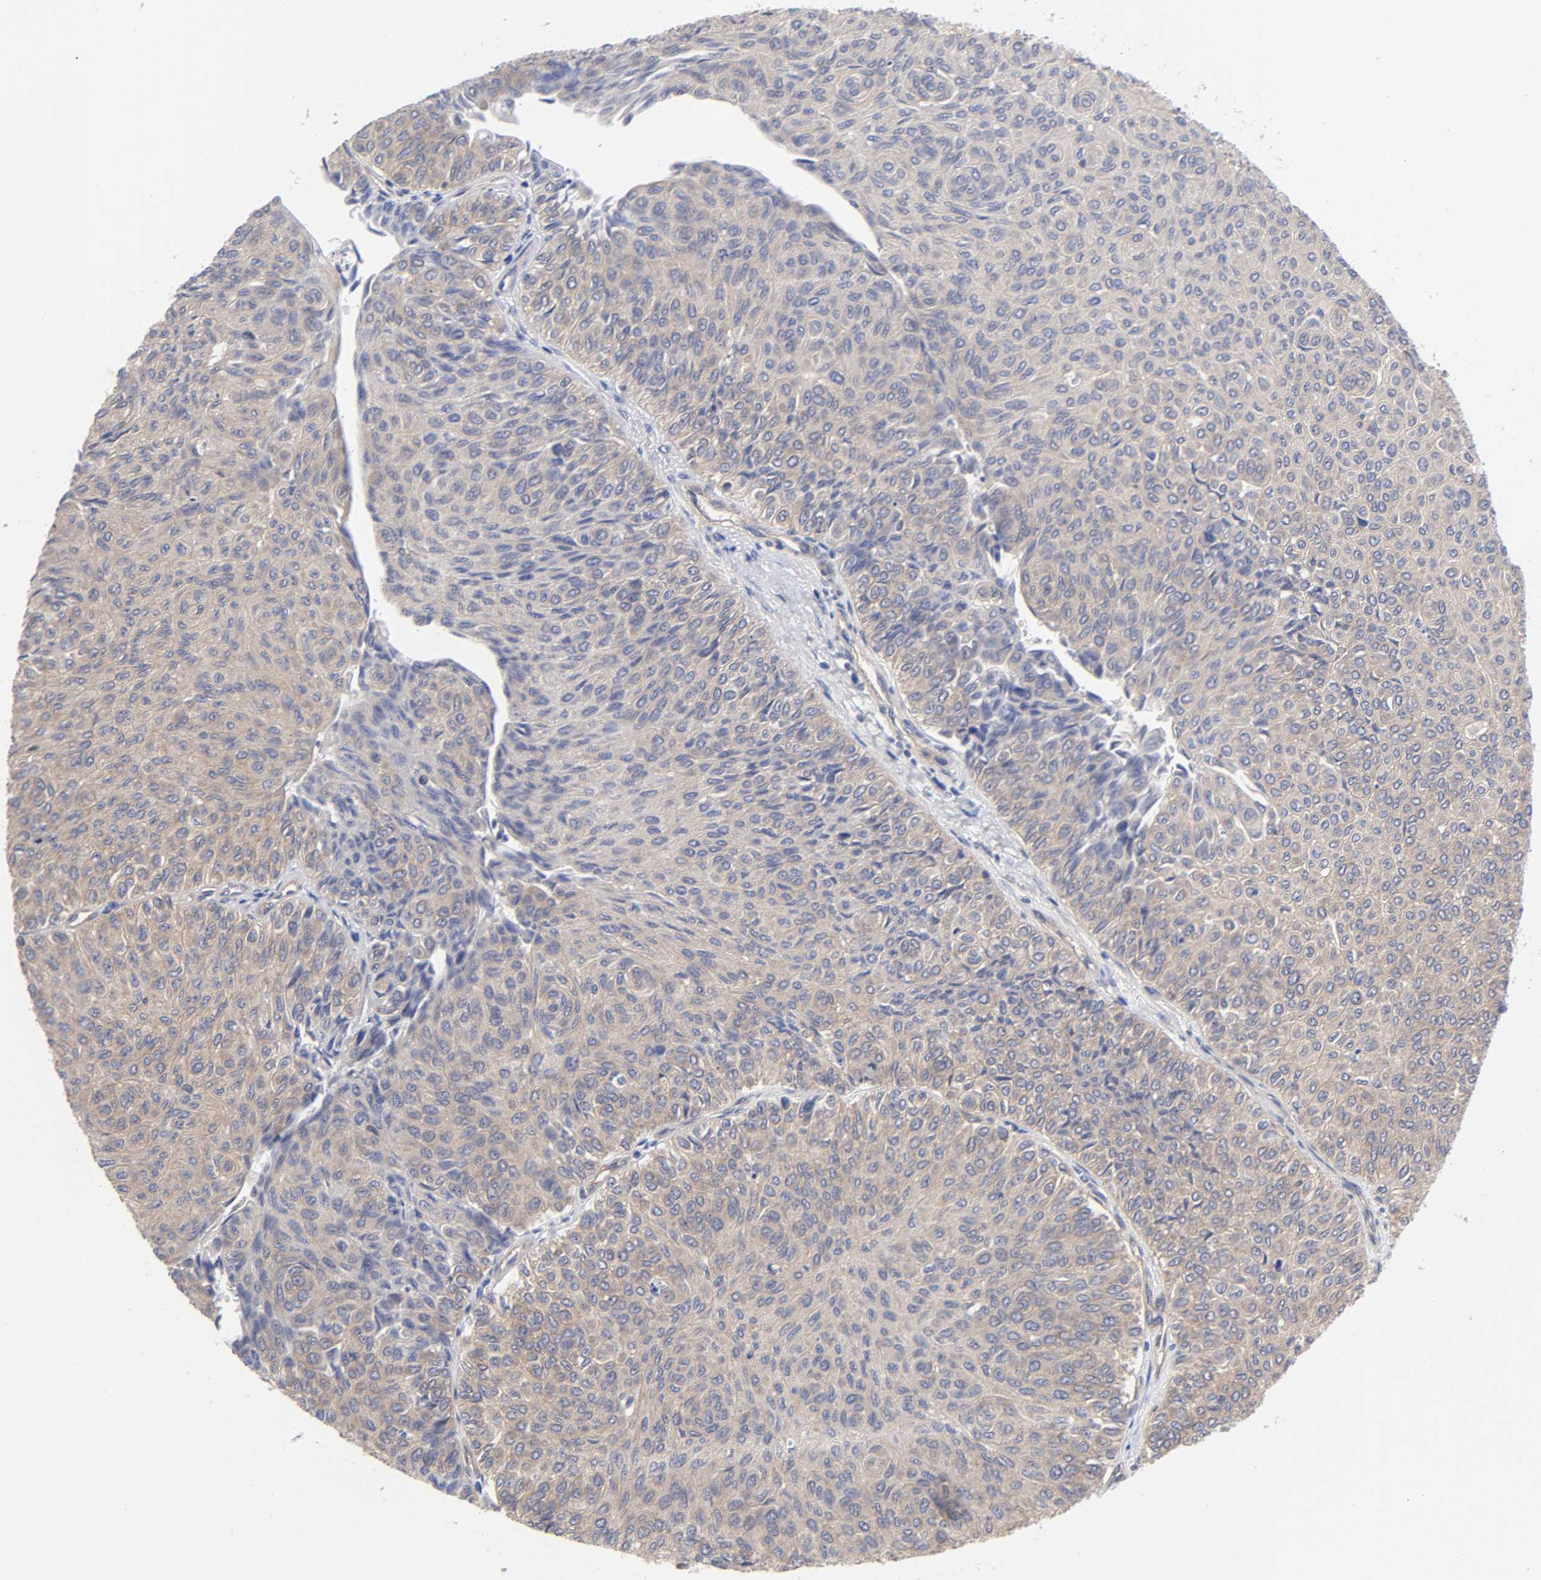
{"staining": {"intensity": "weak", "quantity": ">75%", "location": "cytoplasmic/membranous"}, "tissue": "urothelial cancer", "cell_type": "Tumor cells", "image_type": "cancer", "snomed": [{"axis": "morphology", "description": "Urothelial carcinoma, Low grade"}, {"axis": "topography", "description": "Urinary bladder"}], "caption": "Tumor cells display weak cytoplasmic/membranous positivity in approximately >75% of cells in urothelial carcinoma (low-grade). The staining was performed using DAB (3,3'-diaminobenzidine) to visualize the protein expression in brown, while the nuclei were stained in blue with hematoxylin (Magnification: 20x).", "gene": "STRN3", "patient": {"sex": "male", "age": 78}}